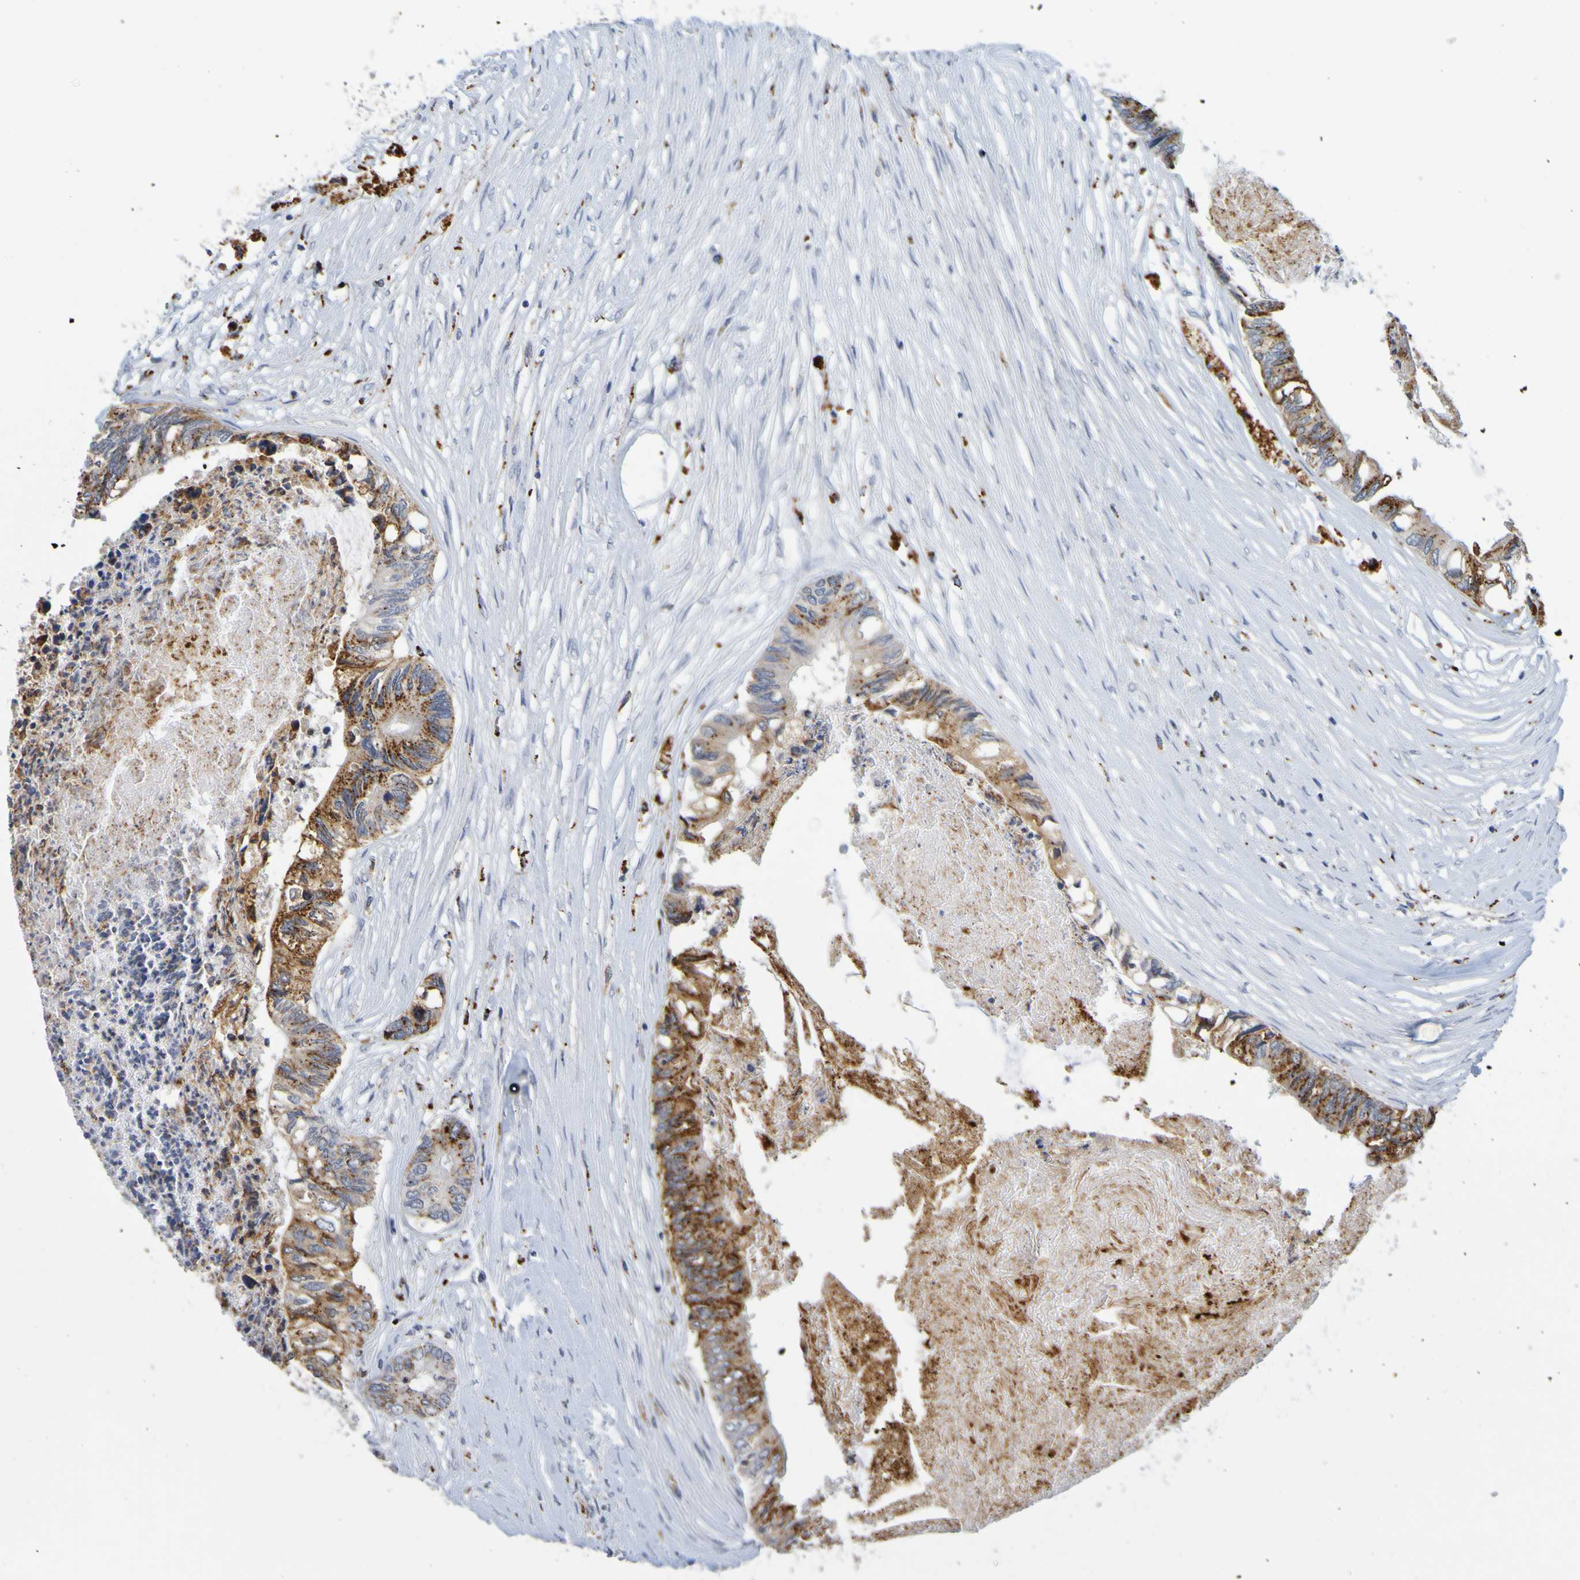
{"staining": {"intensity": "moderate", "quantity": ">75%", "location": "cytoplasmic/membranous"}, "tissue": "colorectal cancer", "cell_type": "Tumor cells", "image_type": "cancer", "snomed": [{"axis": "morphology", "description": "Adenocarcinoma, NOS"}, {"axis": "topography", "description": "Rectum"}], "caption": "Human colorectal adenocarcinoma stained for a protein (brown) demonstrates moderate cytoplasmic/membranous positive expression in about >75% of tumor cells.", "gene": "TPH1", "patient": {"sex": "male", "age": 63}}